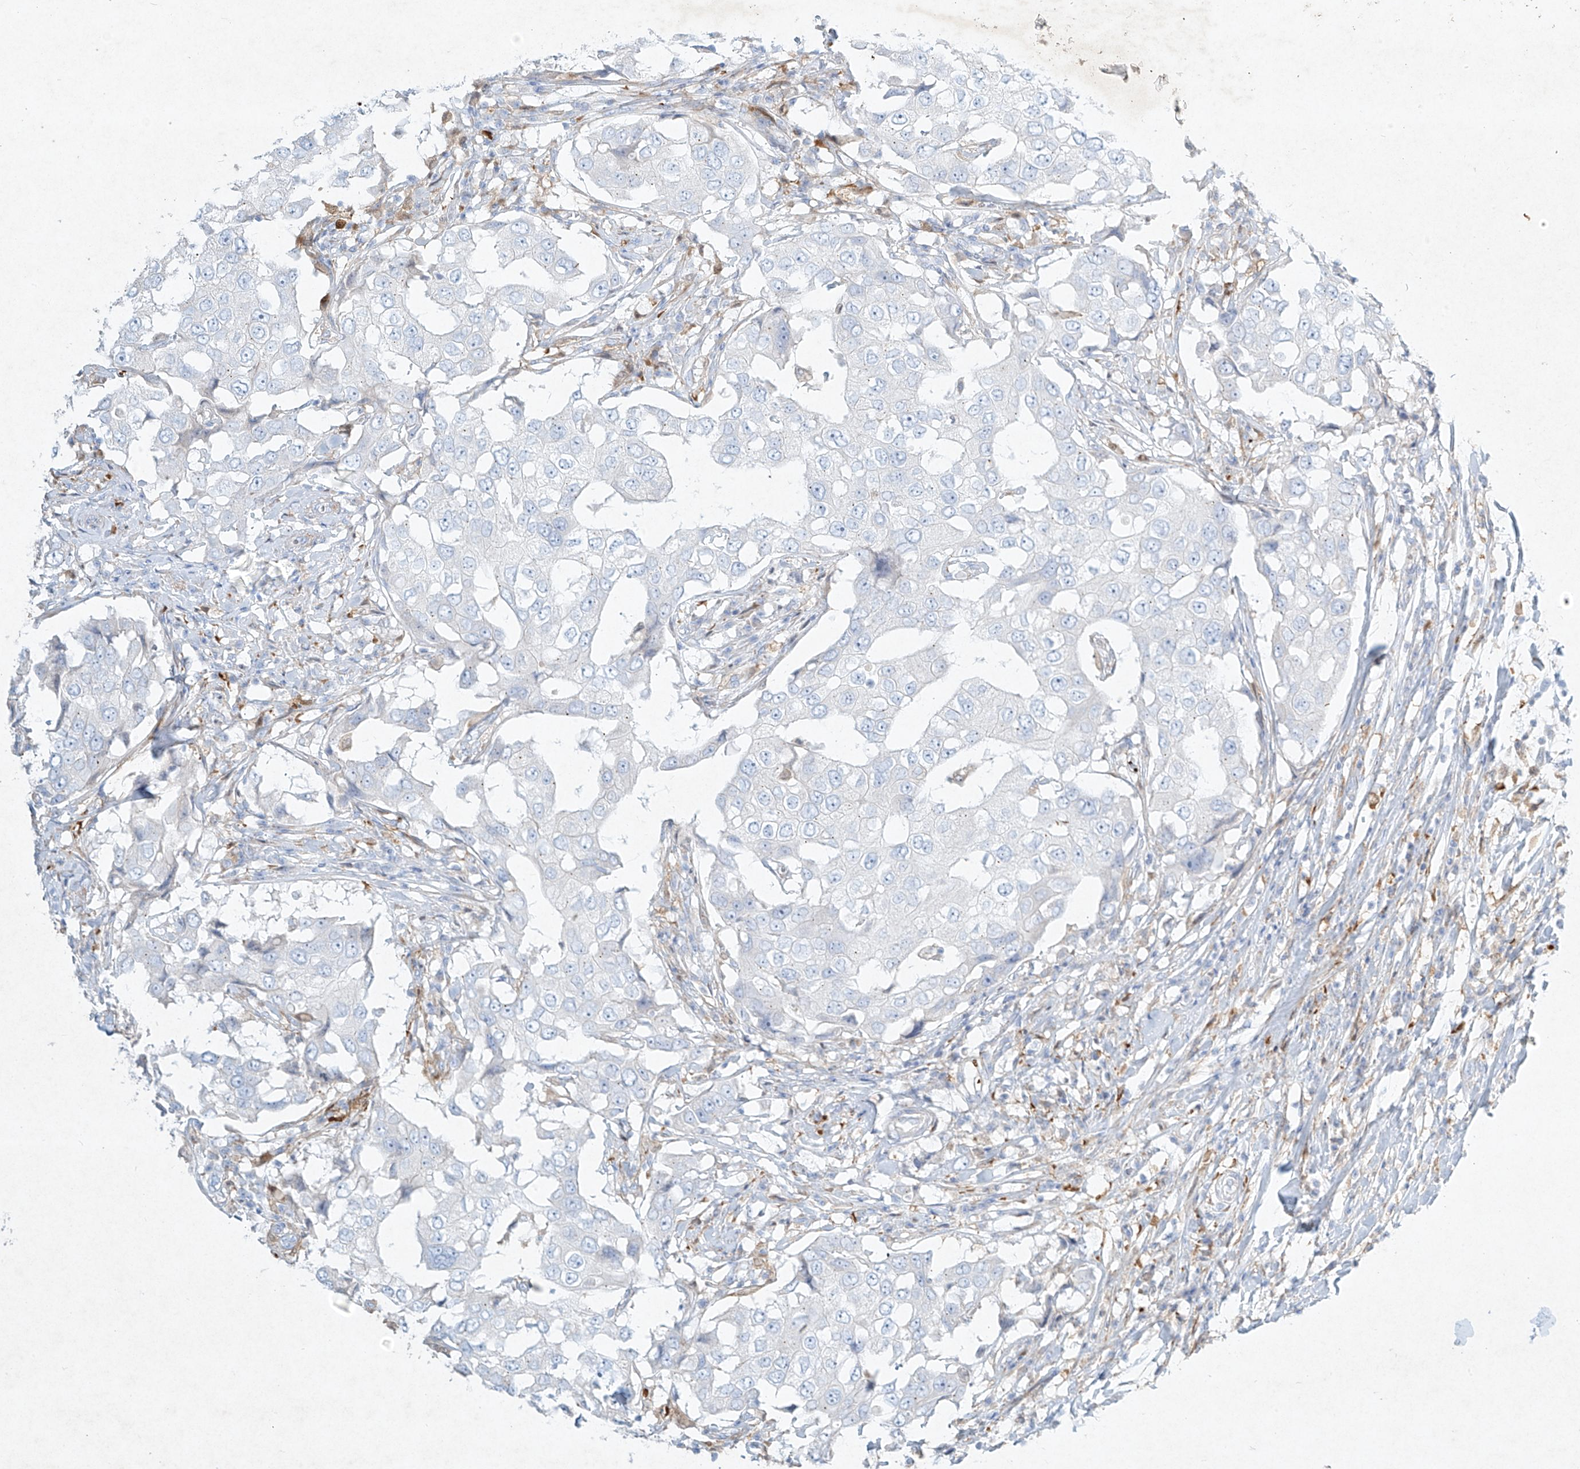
{"staining": {"intensity": "negative", "quantity": "none", "location": "none"}, "tissue": "breast cancer", "cell_type": "Tumor cells", "image_type": "cancer", "snomed": [{"axis": "morphology", "description": "Duct carcinoma"}, {"axis": "topography", "description": "Breast"}], "caption": "Breast invasive ductal carcinoma stained for a protein using immunohistochemistry reveals no staining tumor cells.", "gene": "PLEK", "patient": {"sex": "female", "age": 27}}